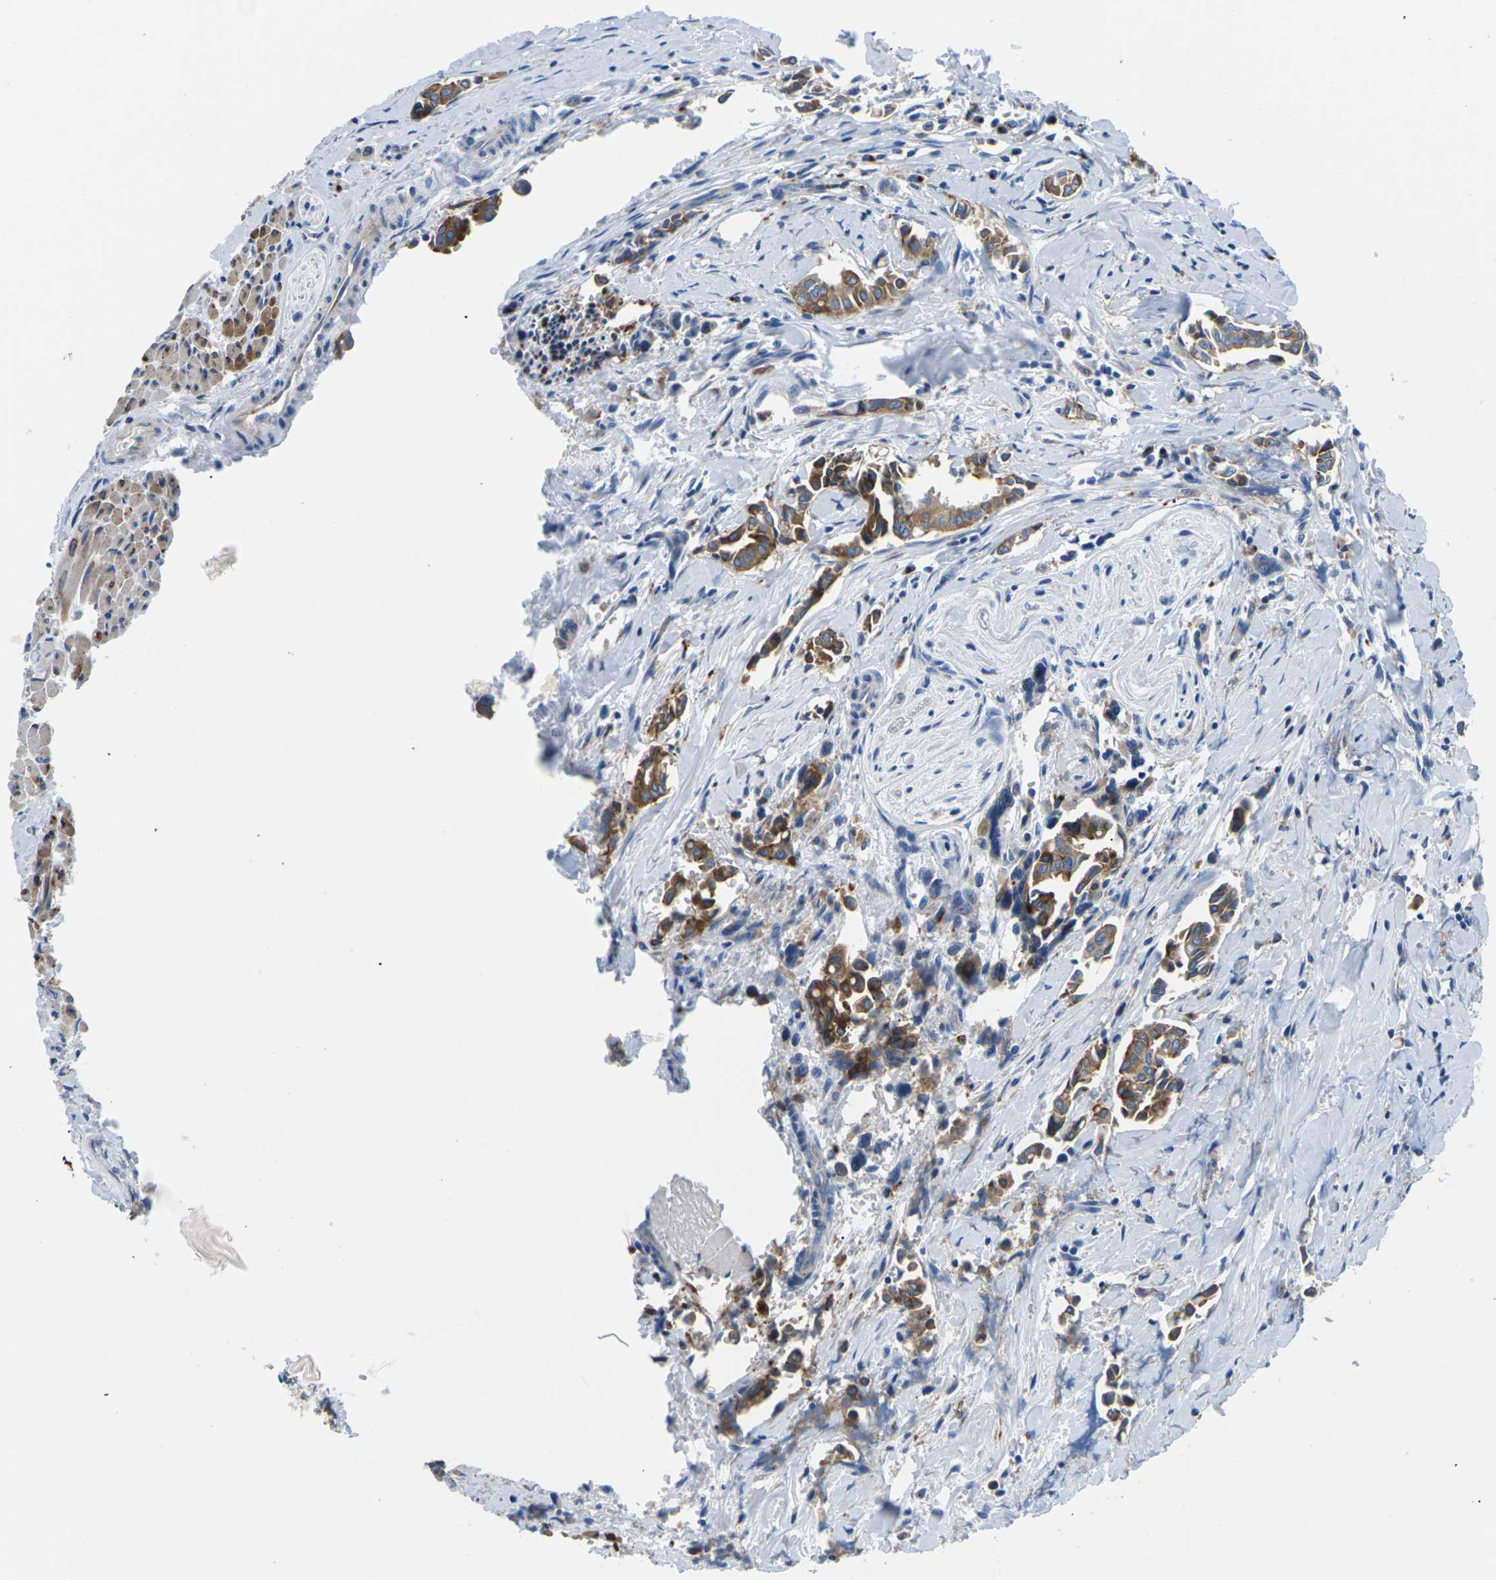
{"staining": {"intensity": "strong", "quantity": ">75%", "location": "cytoplasmic/membranous"}, "tissue": "head and neck cancer", "cell_type": "Tumor cells", "image_type": "cancer", "snomed": [{"axis": "morphology", "description": "Adenocarcinoma, NOS"}, {"axis": "topography", "description": "Salivary gland"}, {"axis": "topography", "description": "Head-Neck"}], "caption": "The photomicrograph displays staining of head and neck cancer (adenocarcinoma), revealing strong cytoplasmic/membranous protein expression (brown color) within tumor cells.", "gene": "SYNGR2", "patient": {"sex": "female", "age": 59}}